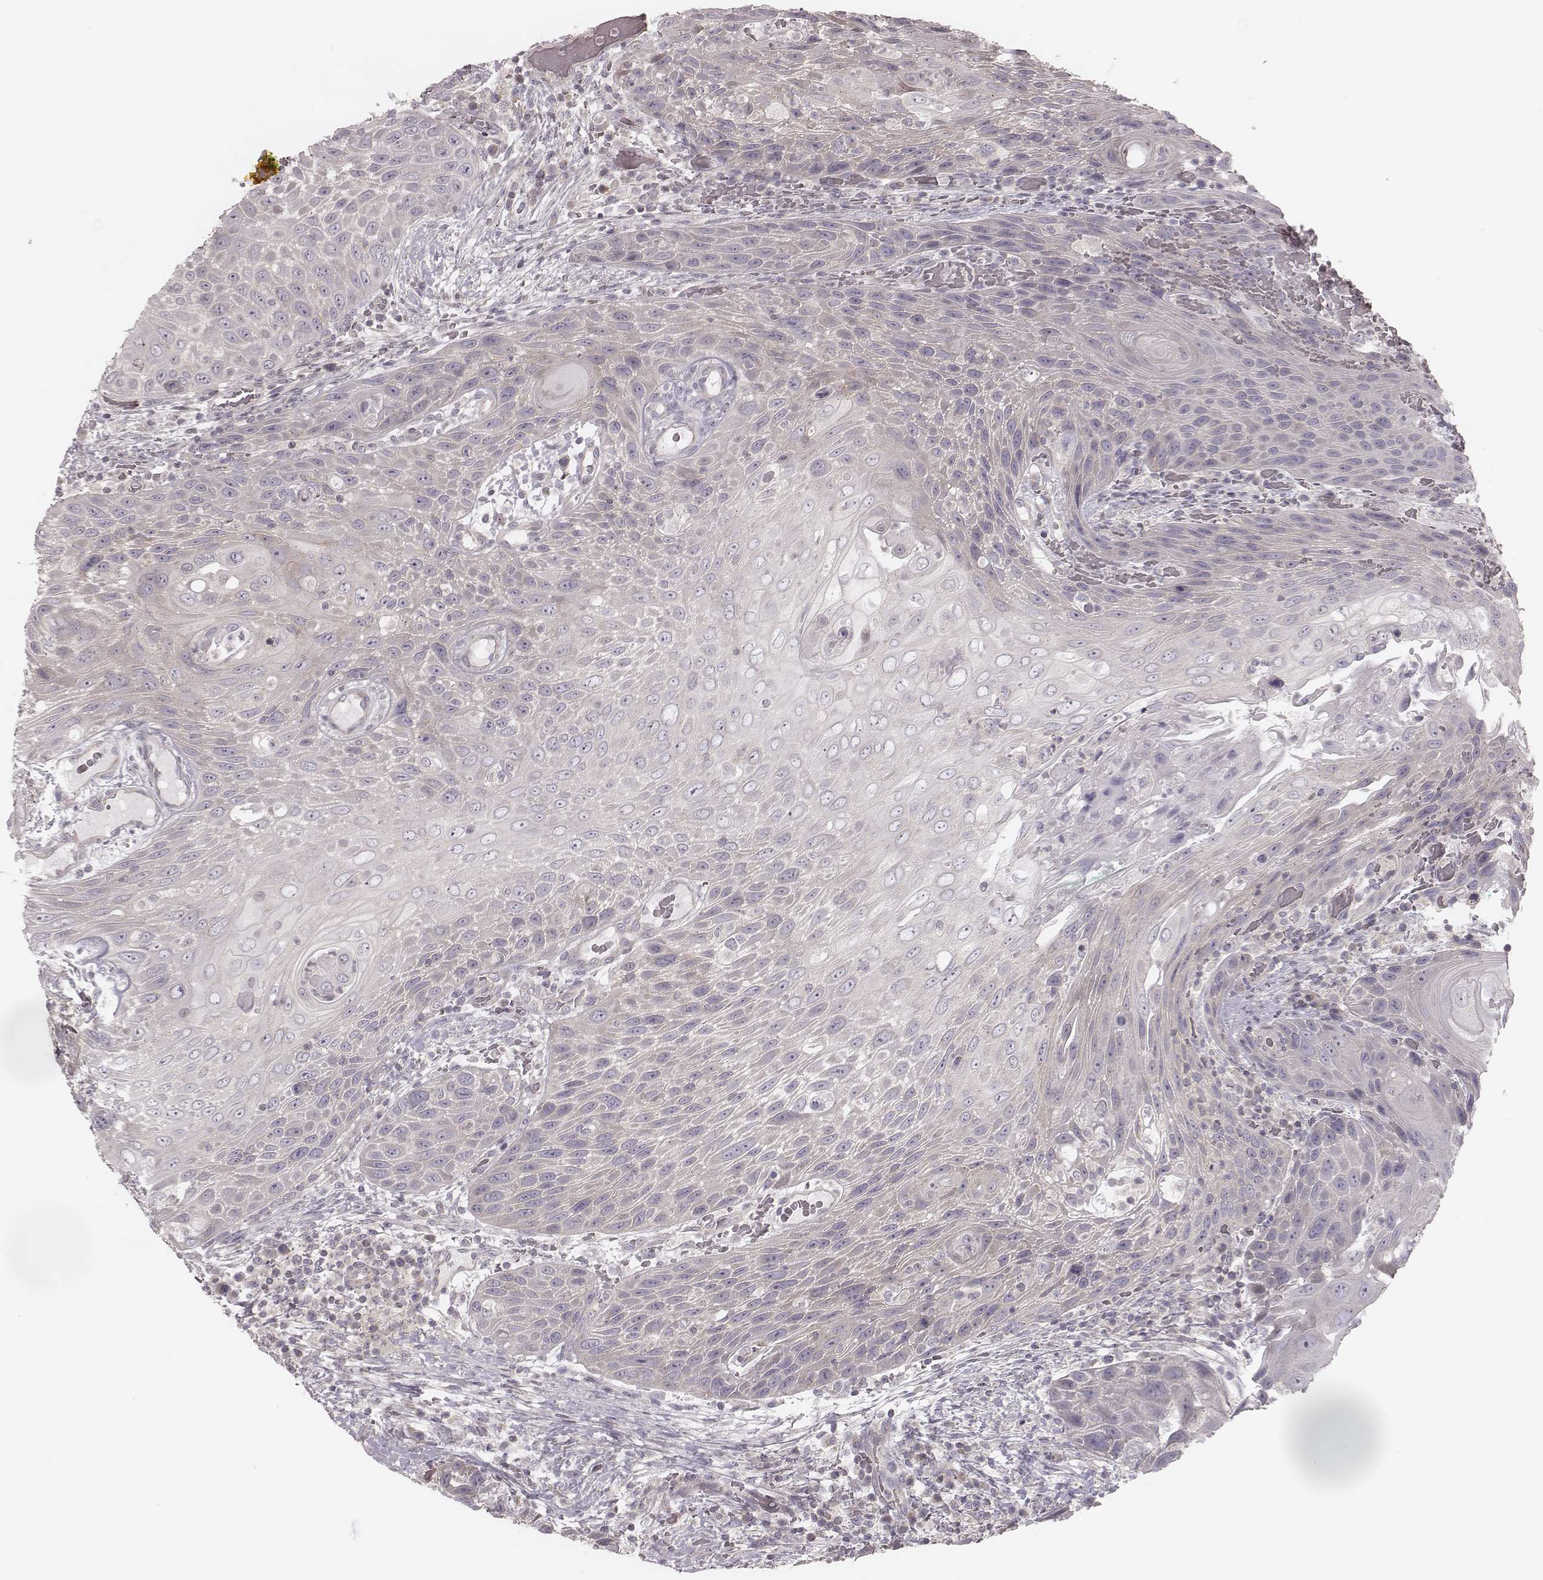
{"staining": {"intensity": "negative", "quantity": "none", "location": "none"}, "tissue": "head and neck cancer", "cell_type": "Tumor cells", "image_type": "cancer", "snomed": [{"axis": "morphology", "description": "Squamous cell carcinoma, NOS"}, {"axis": "topography", "description": "Head-Neck"}], "caption": "This is an immunohistochemistry (IHC) photomicrograph of human squamous cell carcinoma (head and neck). There is no staining in tumor cells.", "gene": "TDRD5", "patient": {"sex": "male", "age": 69}}